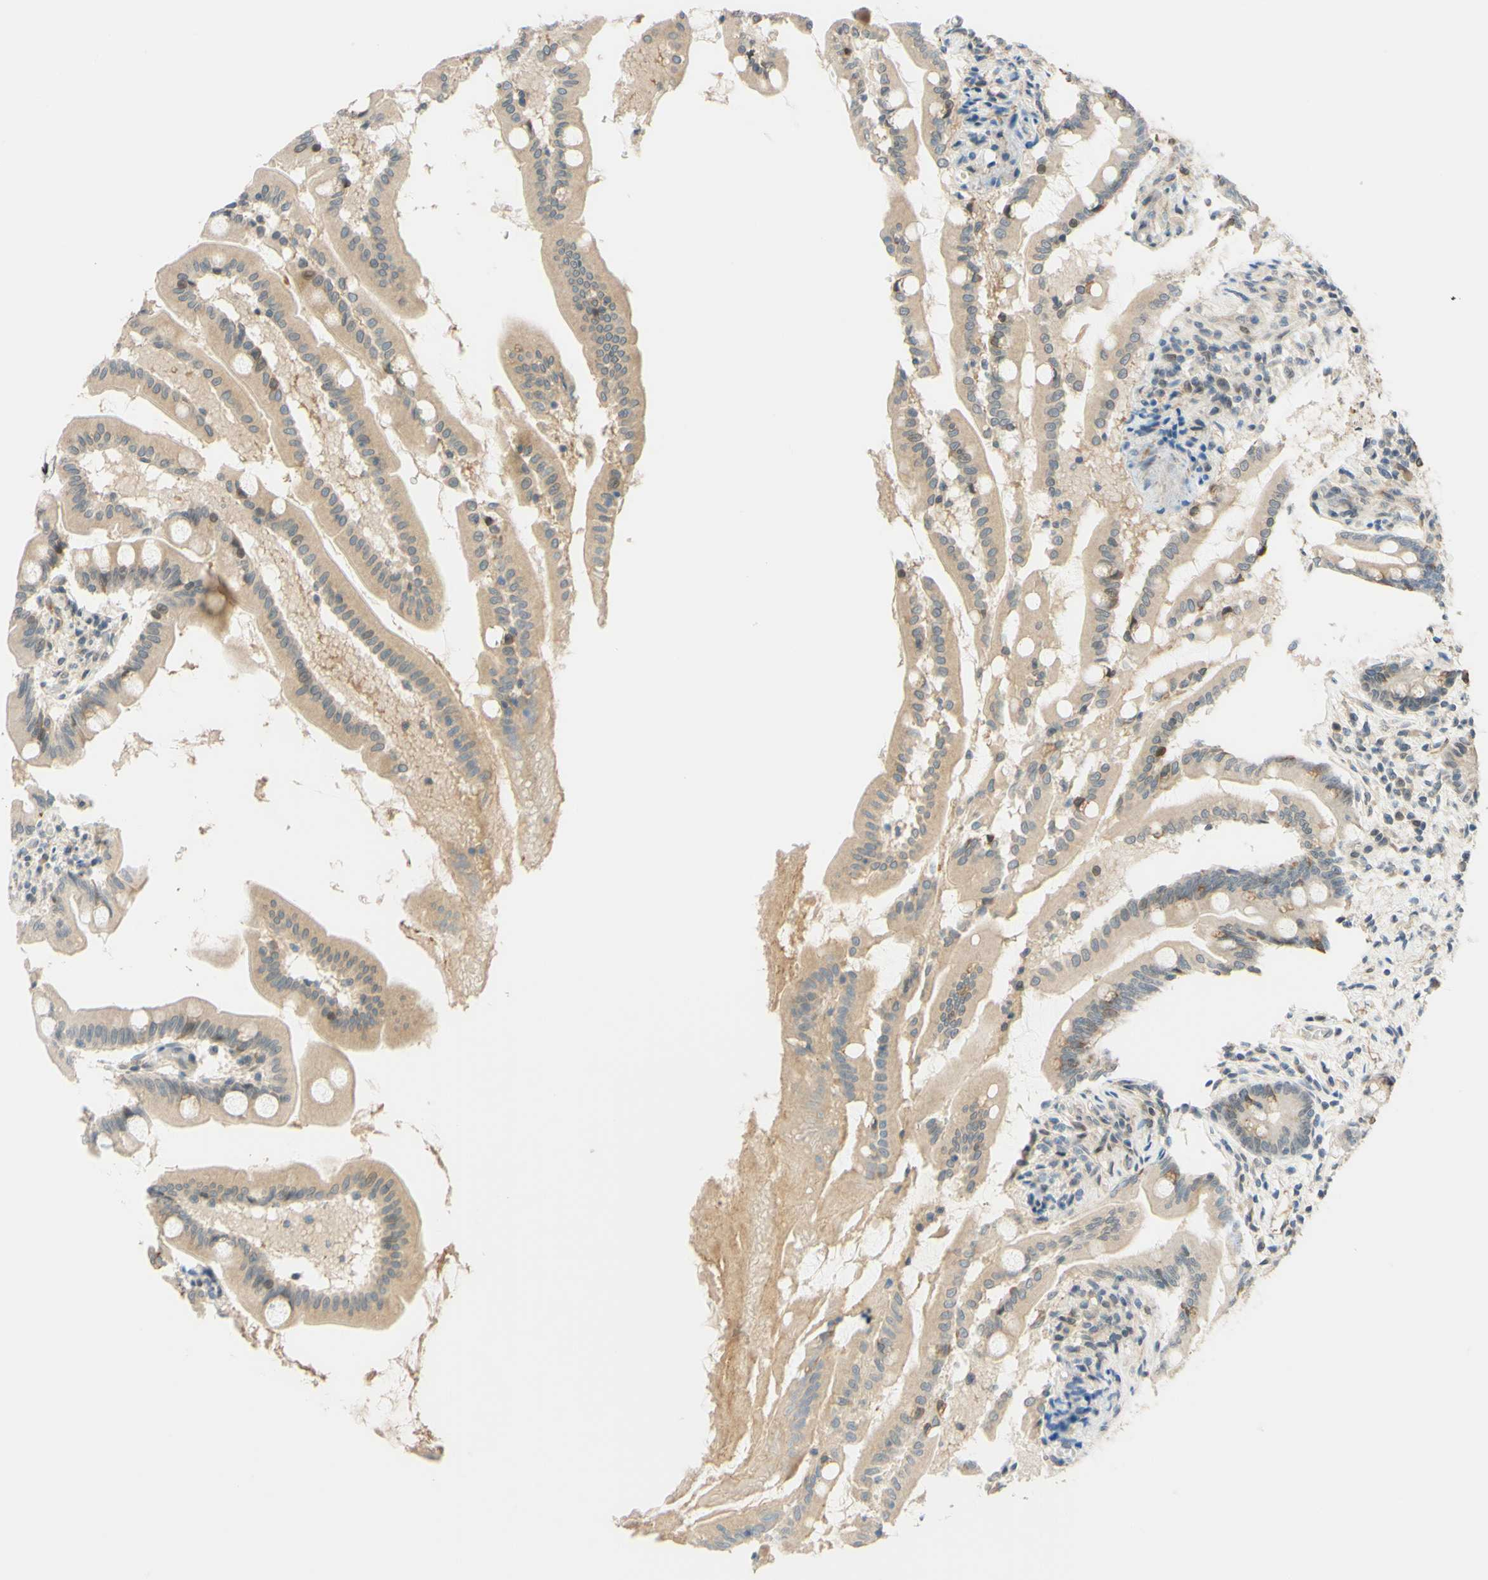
{"staining": {"intensity": "weak", "quantity": ">75%", "location": "cytoplasmic/membranous"}, "tissue": "small intestine", "cell_type": "Glandular cells", "image_type": "normal", "snomed": [{"axis": "morphology", "description": "Normal tissue, NOS"}, {"axis": "topography", "description": "Small intestine"}], "caption": "IHC staining of normal small intestine, which exhibits low levels of weak cytoplasmic/membranous staining in about >75% of glandular cells indicating weak cytoplasmic/membranous protein expression. The staining was performed using DAB (brown) for protein detection and nuclei were counterstained in hematoxylin (blue).", "gene": "C2CD2L", "patient": {"sex": "female", "age": 56}}